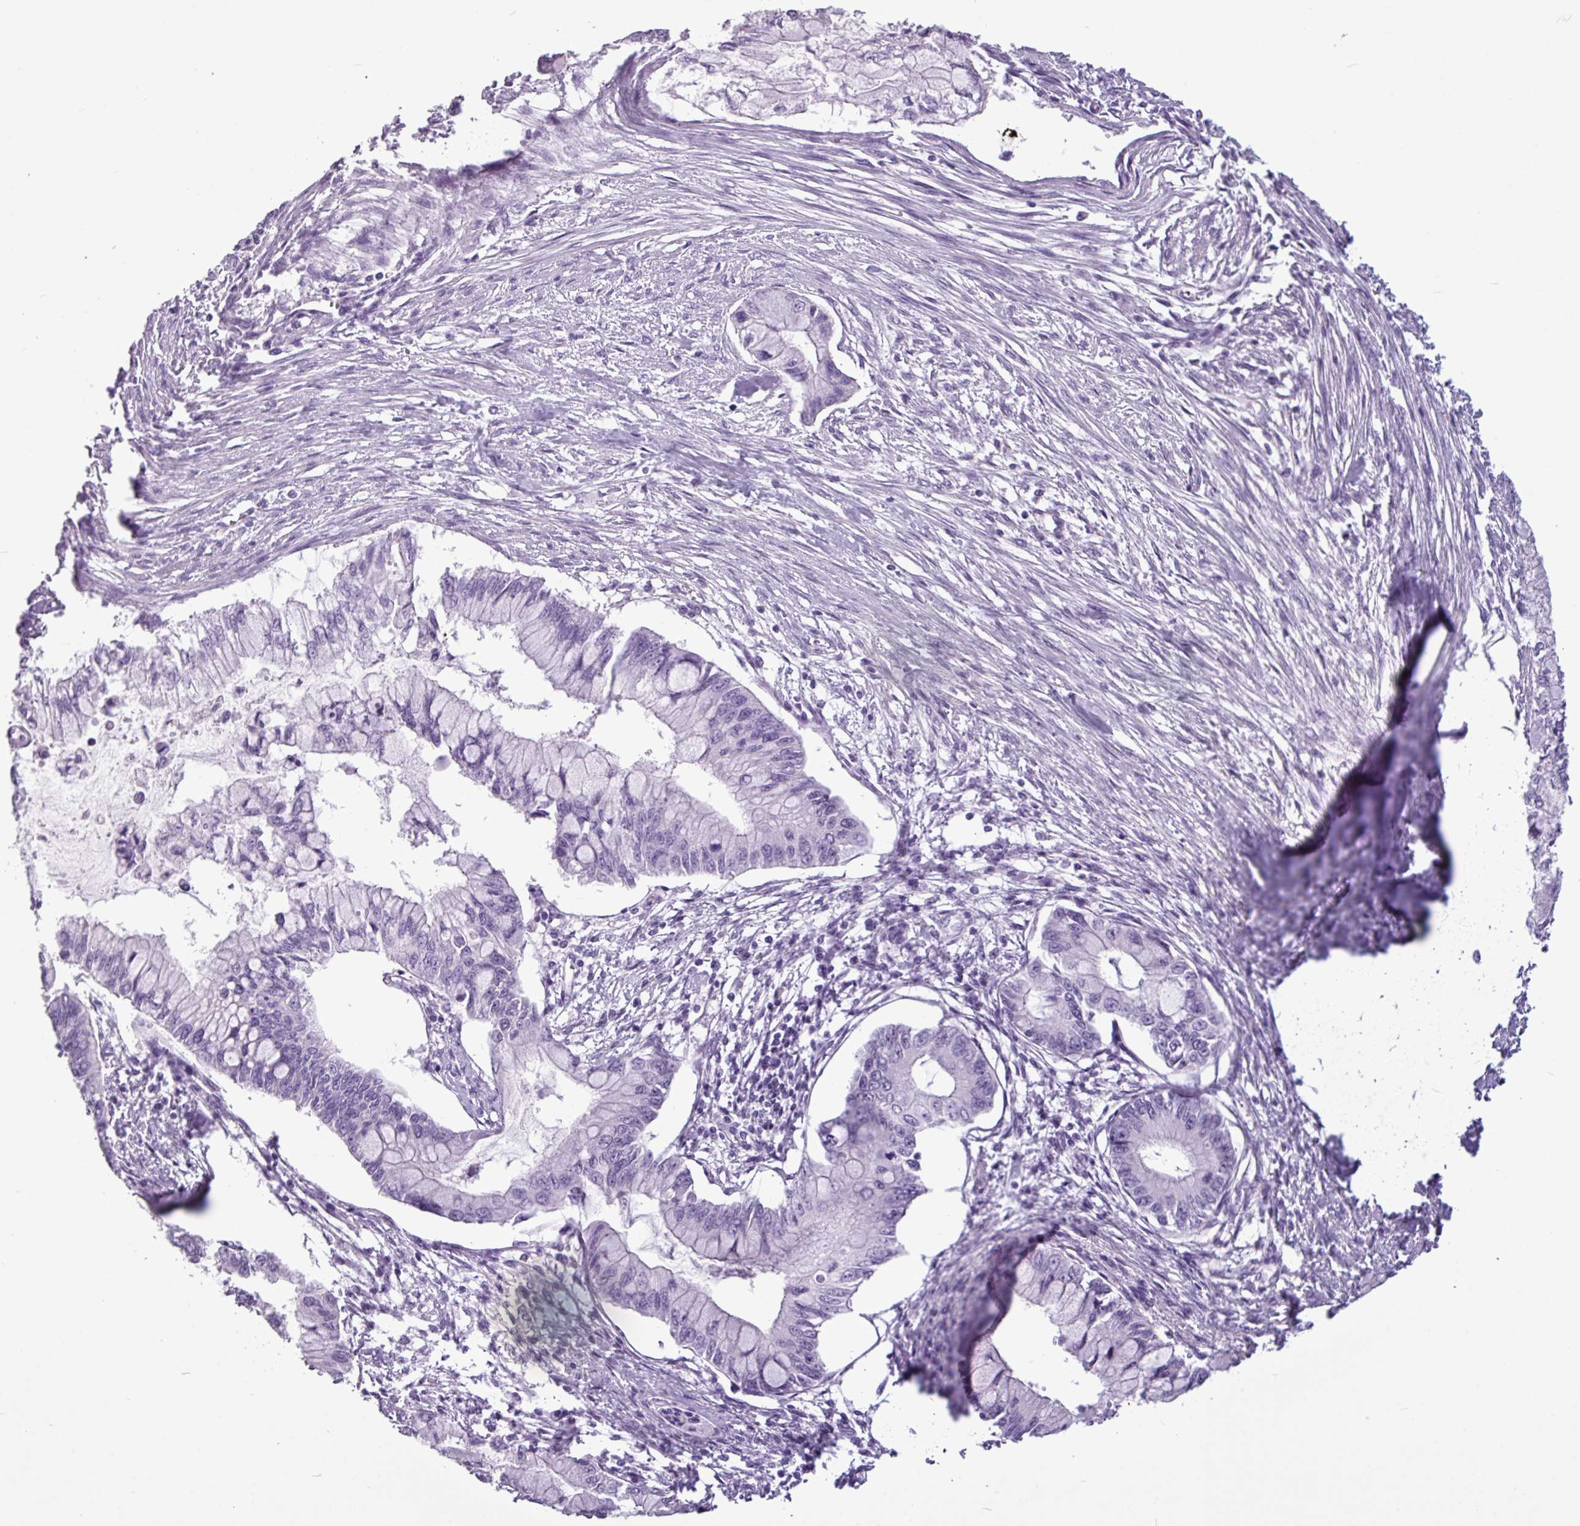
{"staining": {"intensity": "negative", "quantity": "none", "location": "none"}, "tissue": "pancreatic cancer", "cell_type": "Tumor cells", "image_type": "cancer", "snomed": [{"axis": "morphology", "description": "Adenocarcinoma, NOS"}, {"axis": "topography", "description": "Pancreas"}], "caption": "Tumor cells are negative for protein expression in human pancreatic cancer.", "gene": "AMY1B", "patient": {"sex": "male", "age": 48}}